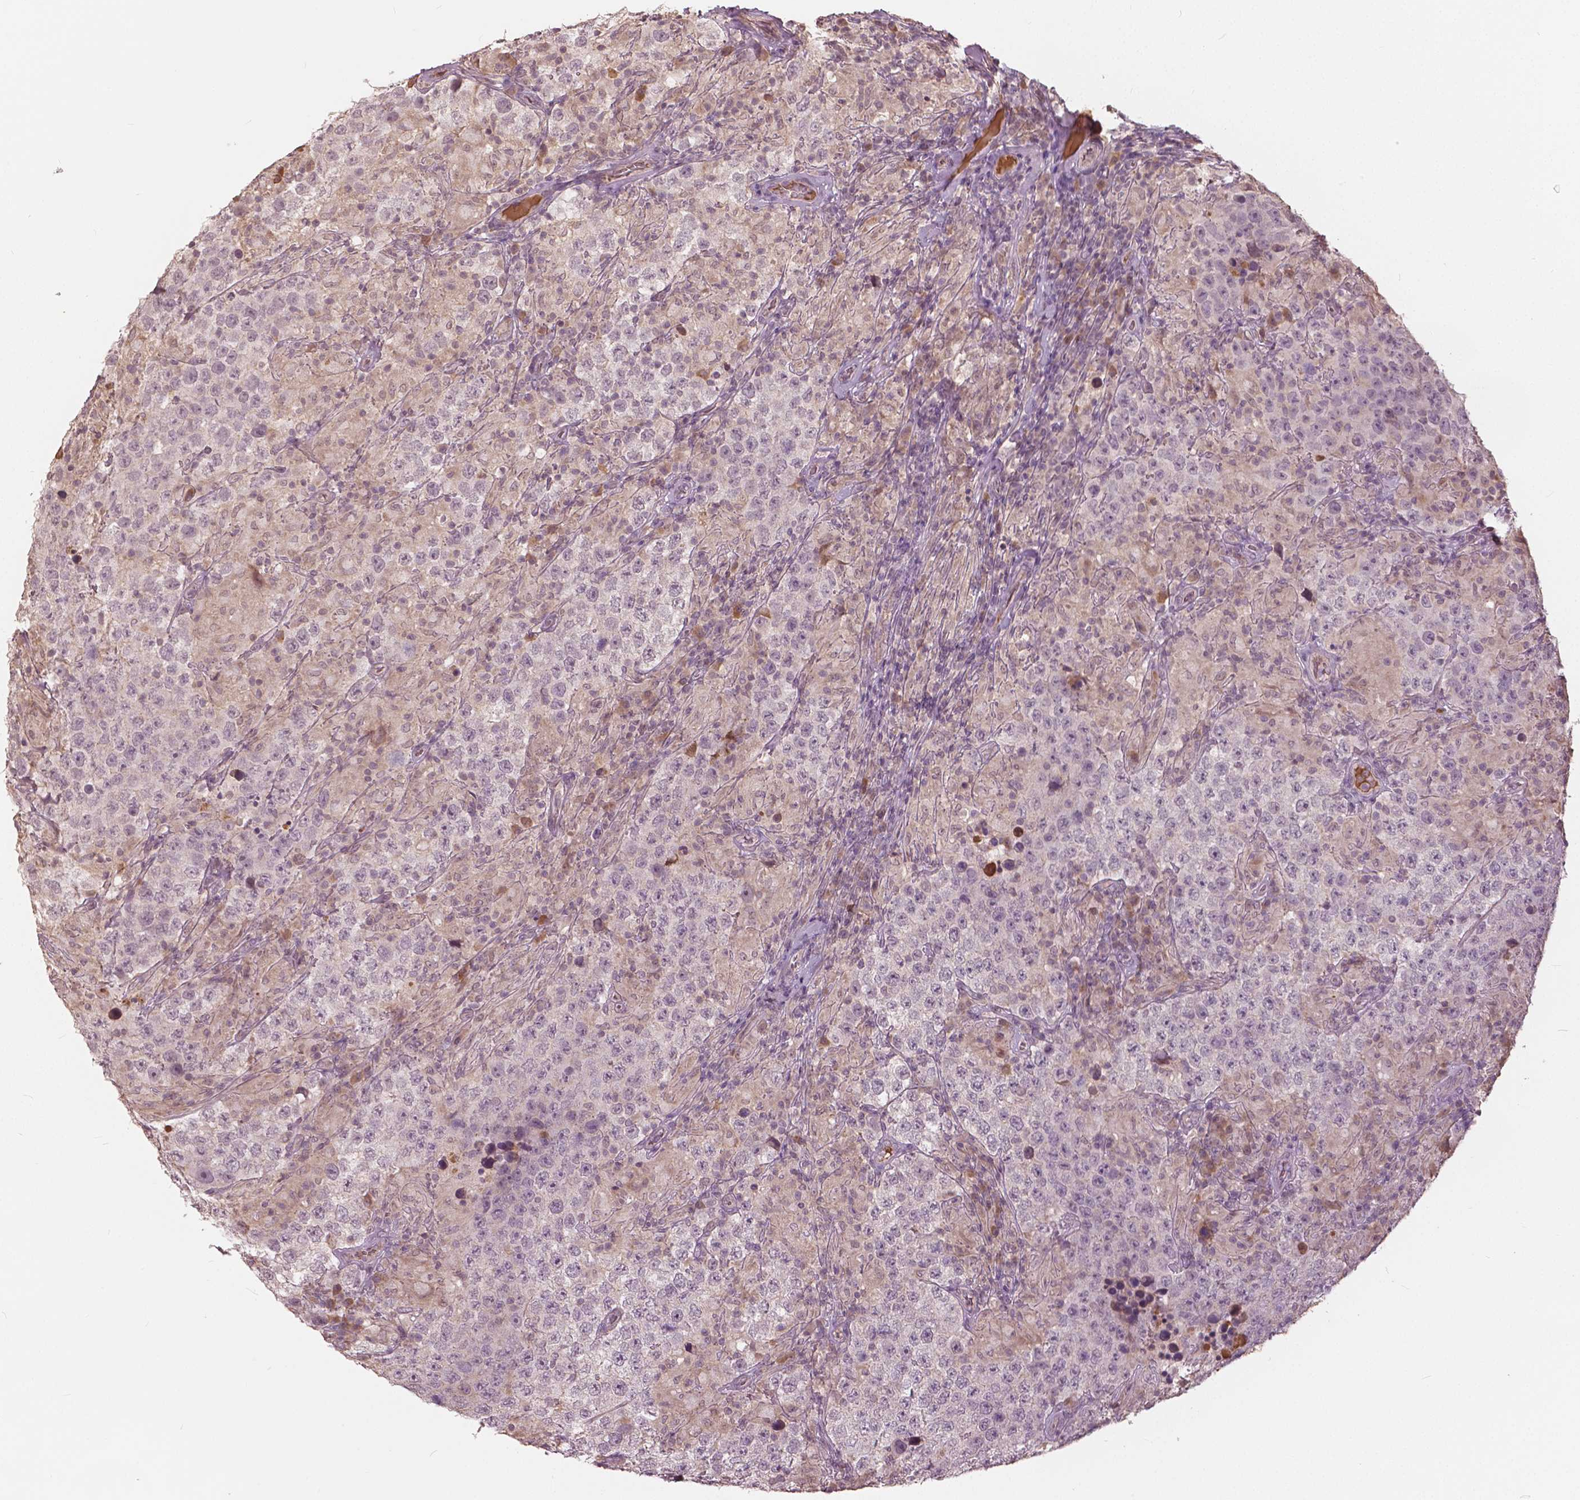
{"staining": {"intensity": "negative", "quantity": "none", "location": "none"}, "tissue": "testis cancer", "cell_type": "Tumor cells", "image_type": "cancer", "snomed": [{"axis": "morphology", "description": "Seminoma, NOS"}, {"axis": "morphology", "description": "Carcinoma, Embryonal, NOS"}, {"axis": "topography", "description": "Testis"}], "caption": "Protein analysis of testis cancer shows no significant positivity in tumor cells.", "gene": "ANGPTL4", "patient": {"sex": "male", "age": 41}}